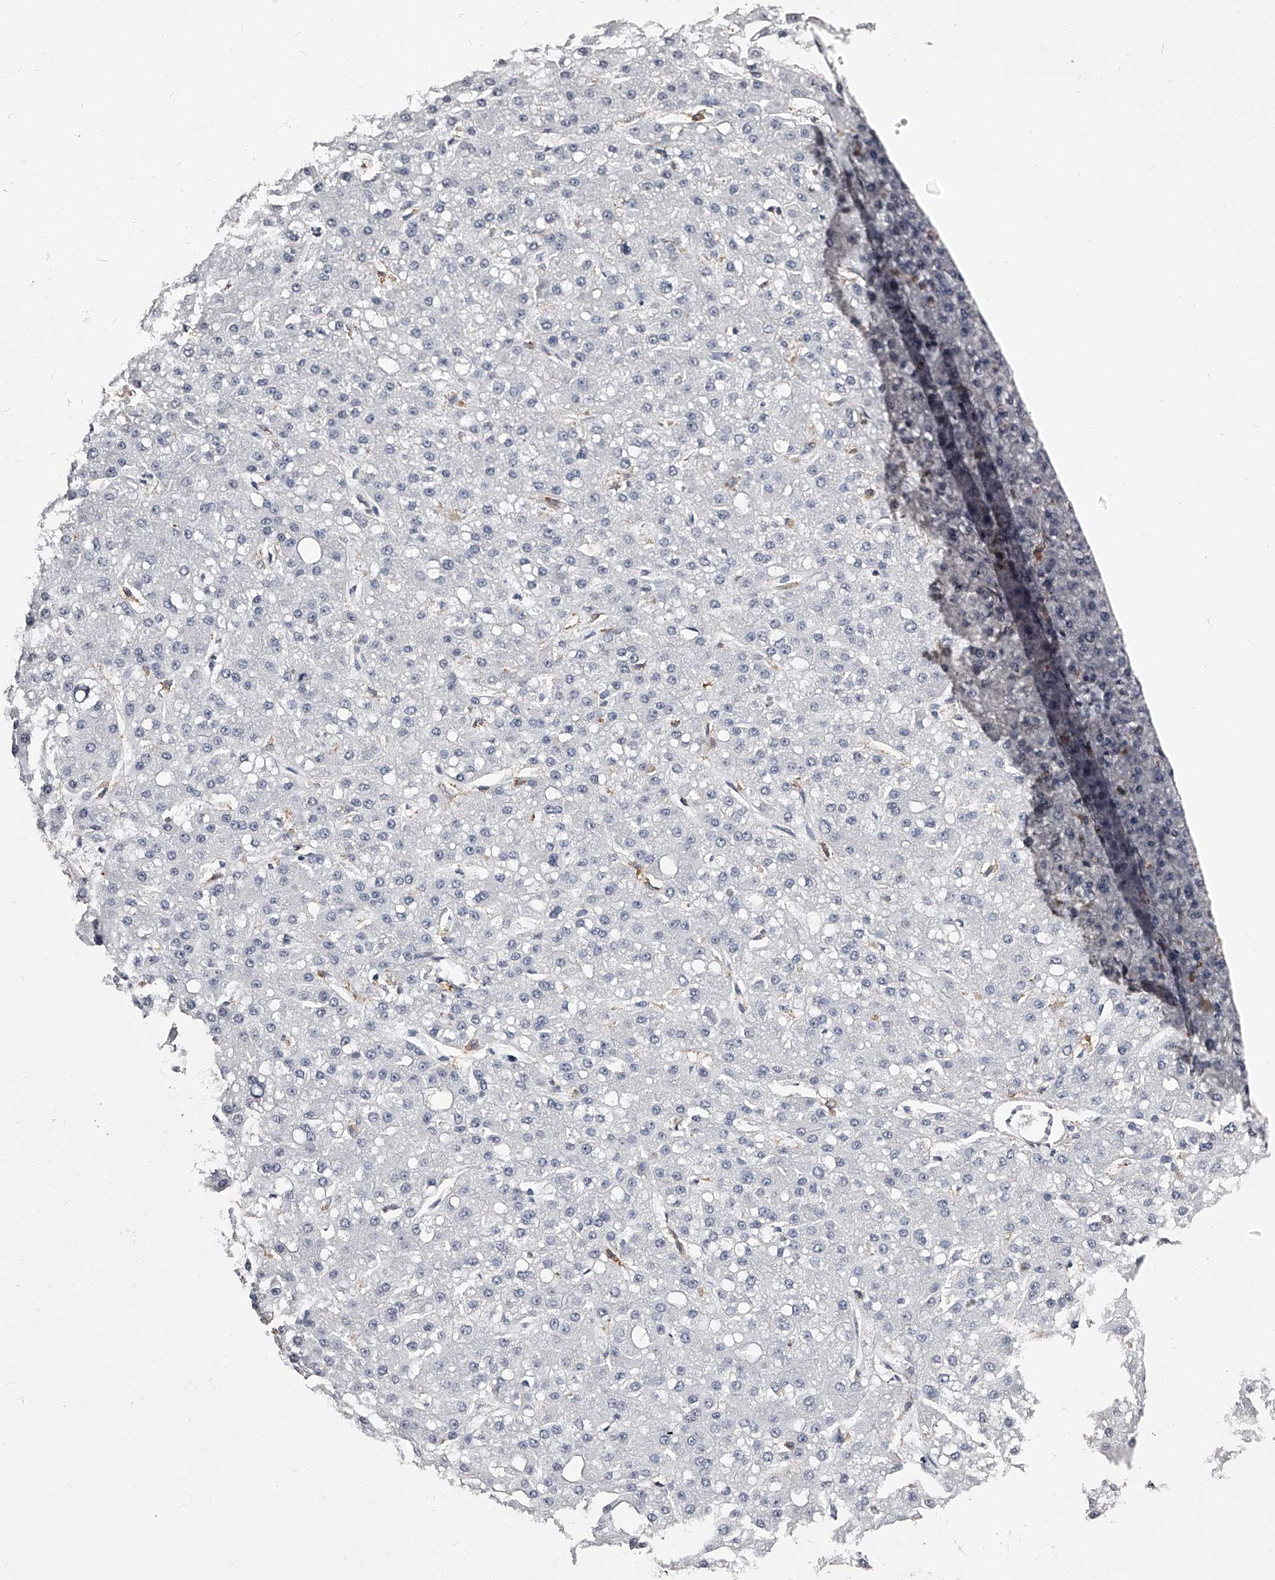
{"staining": {"intensity": "negative", "quantity": "none", "location": "none"}, "tissue": "liver cancer", "cell_type": "Tumor cells", "image_type": "cancer", "snomed": [{"axis": "morphology", "description": "Carcinoma, Hepatocellular, NOS"}, {"axis": "topography", "description": "Liver"}], "caption": "The immunohistochemistry (IHC) image has no significant staining in tumor cells of liver cancer tissue.", "gene": "PACSIN1", "patient": {"sex": "male", "age": 67}}